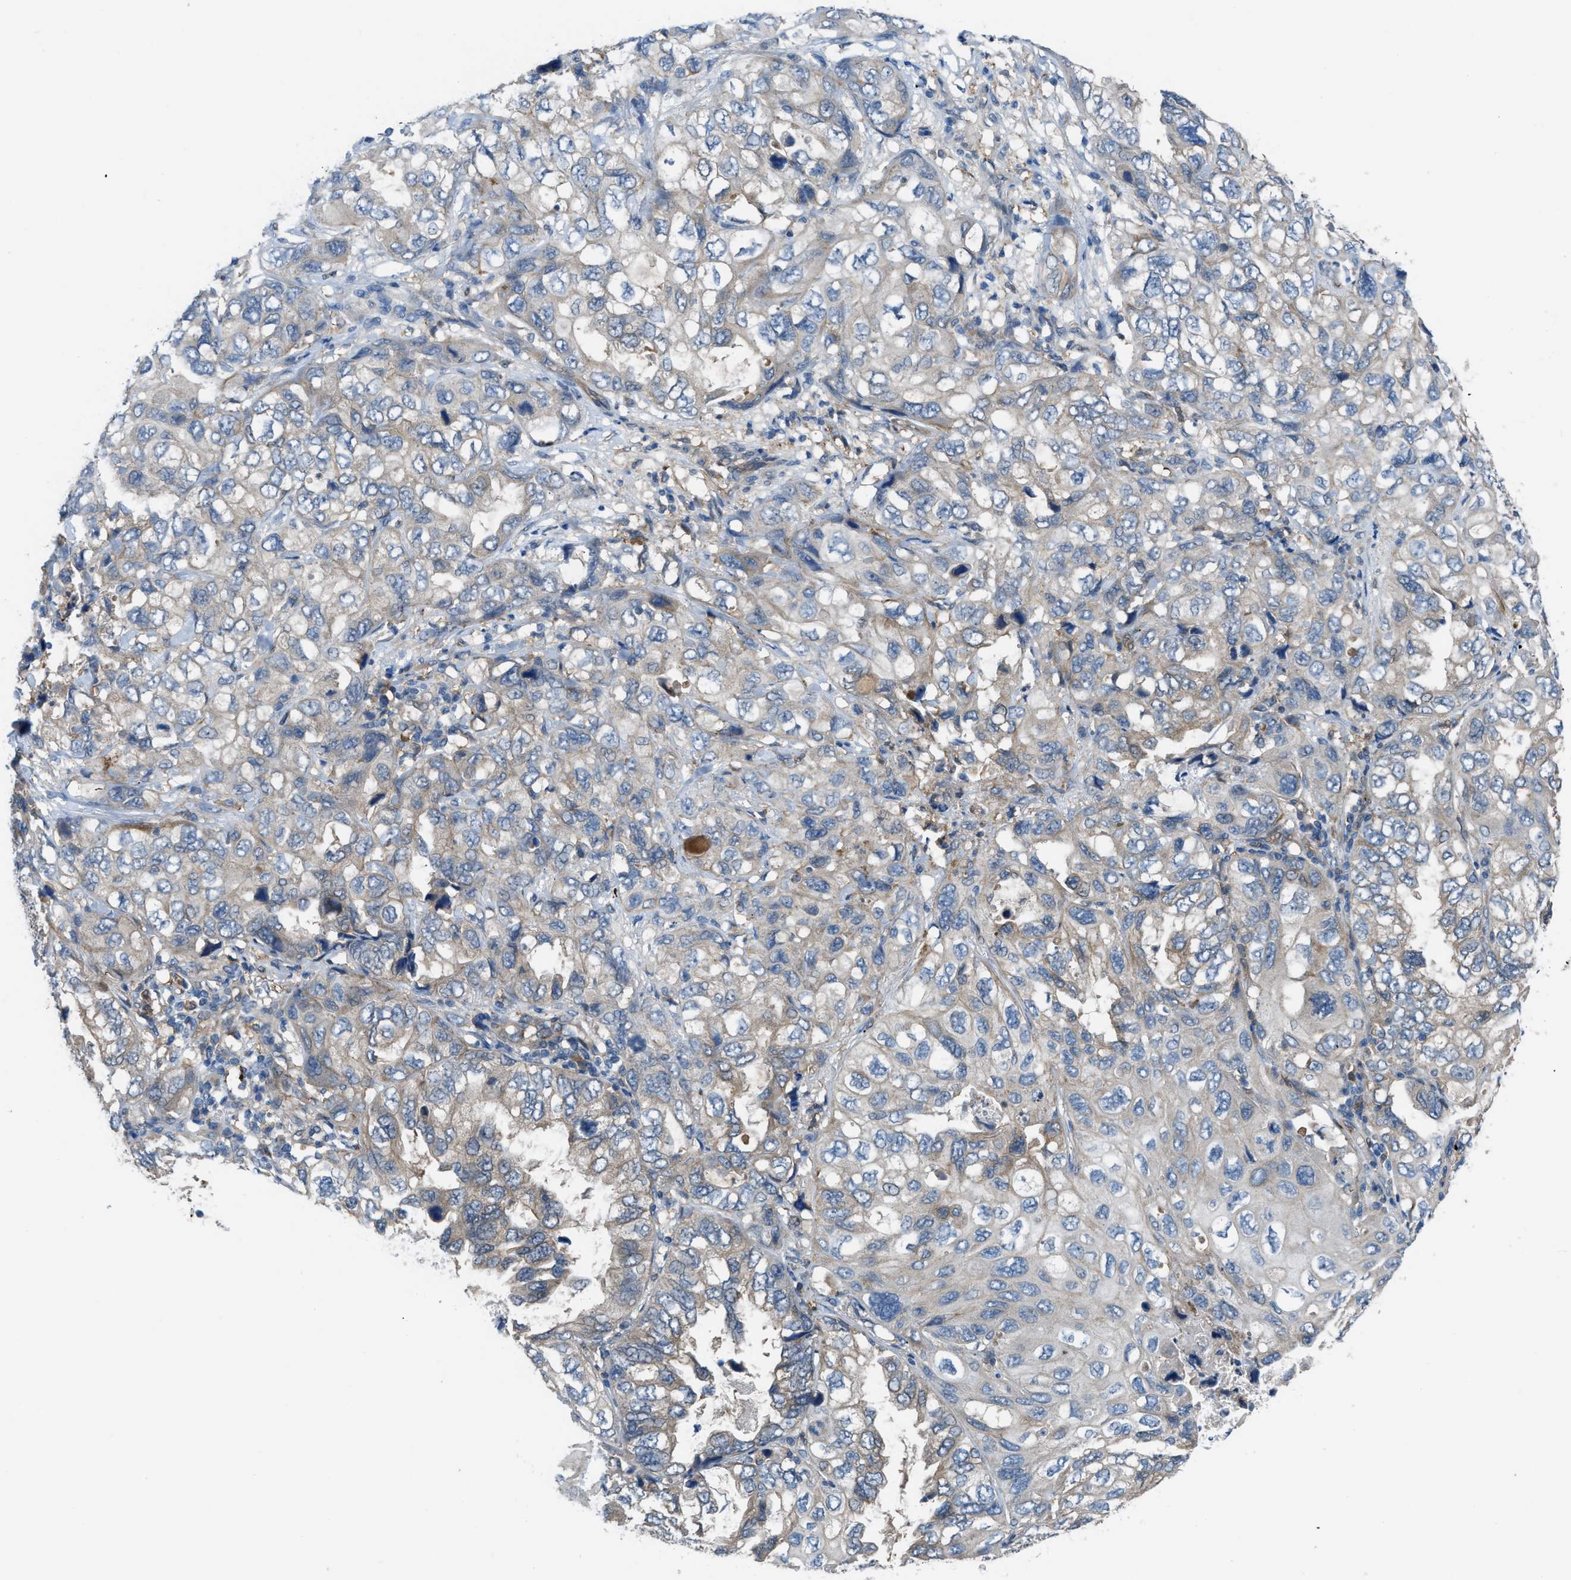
{"staining": {"intensity": "moderate", "quantity": "<25%", "location": "cytoplasmic/membranous"}, "tissue": "lung cancer", "cell_type": "Tumor cells", "image_type": "cancer", "snomed": [{"axis": "morphology", "description": "Squamous cell carcinoma, NOS"}, {"axis": "topography", "description": "Lung"}], "caption": "IHC of human lung cancer (squamous cell carcinoma) demonstrates low levels of moderate cytoplasmic/membranous expression in about <25% of tumor cells.", "gene": "BAZ2B", "patient": {"sex": "female", "age": 73}}